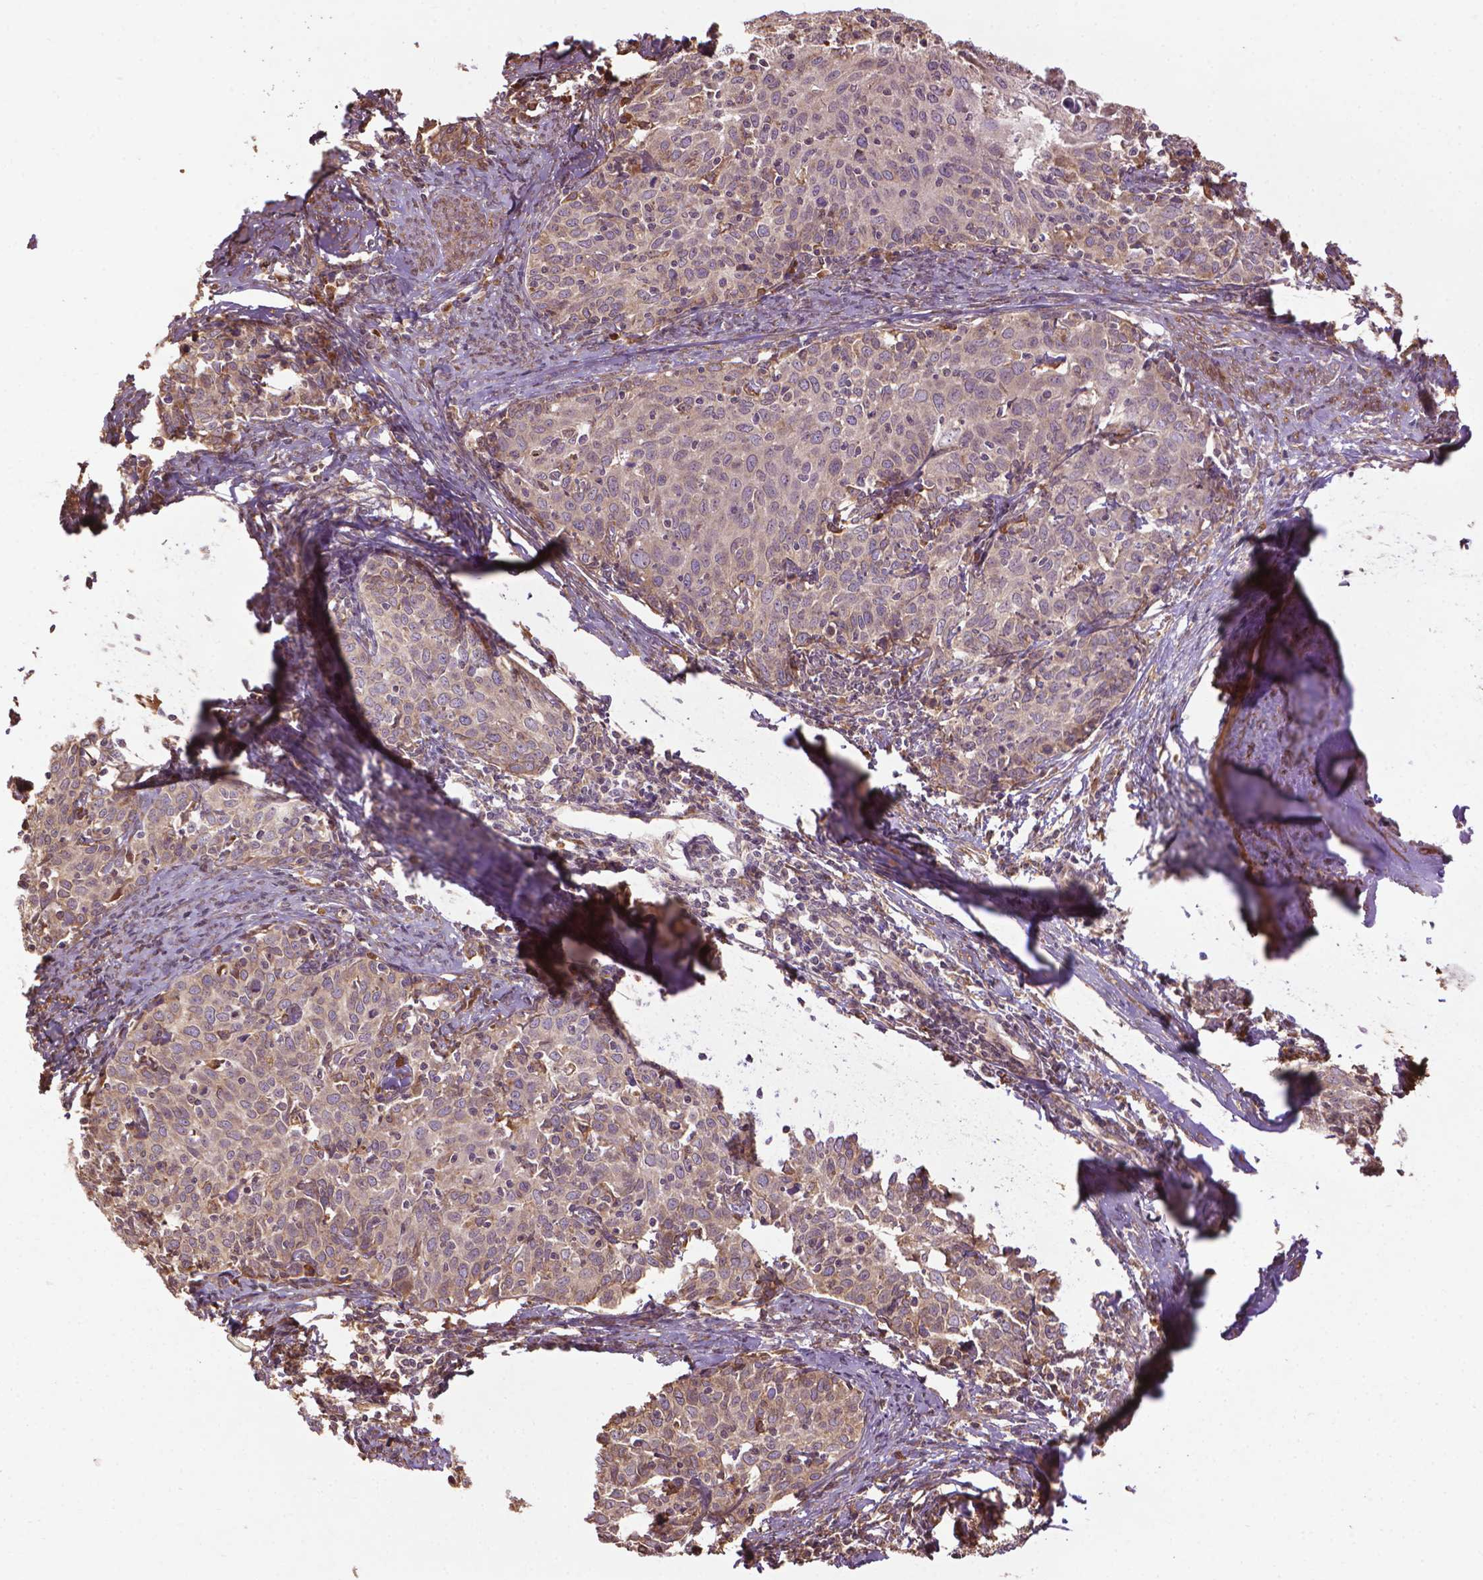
{"staining": {"intensity": "weak", "quantity": ">75%", "location": "cytoplasmic/membranous"}, "tissue": "cervical cancer", "cell_type": "Tumor cells", "image_type": "cancer", "snomed": [{"axis": "morphology", "description": "Squamous cell carcinoma, NOS"}, {"axis": "topography", "description": "Cervix"}], "caption": "Brown immunohistochemical staining in human cervical cancer (squamous cell carcinoma) displays weak cytoplasmic/membranous expression in approximately >75% of tumor cells.", "gene": "GAS1", "patient": {"sex": "female", "age": 62}}